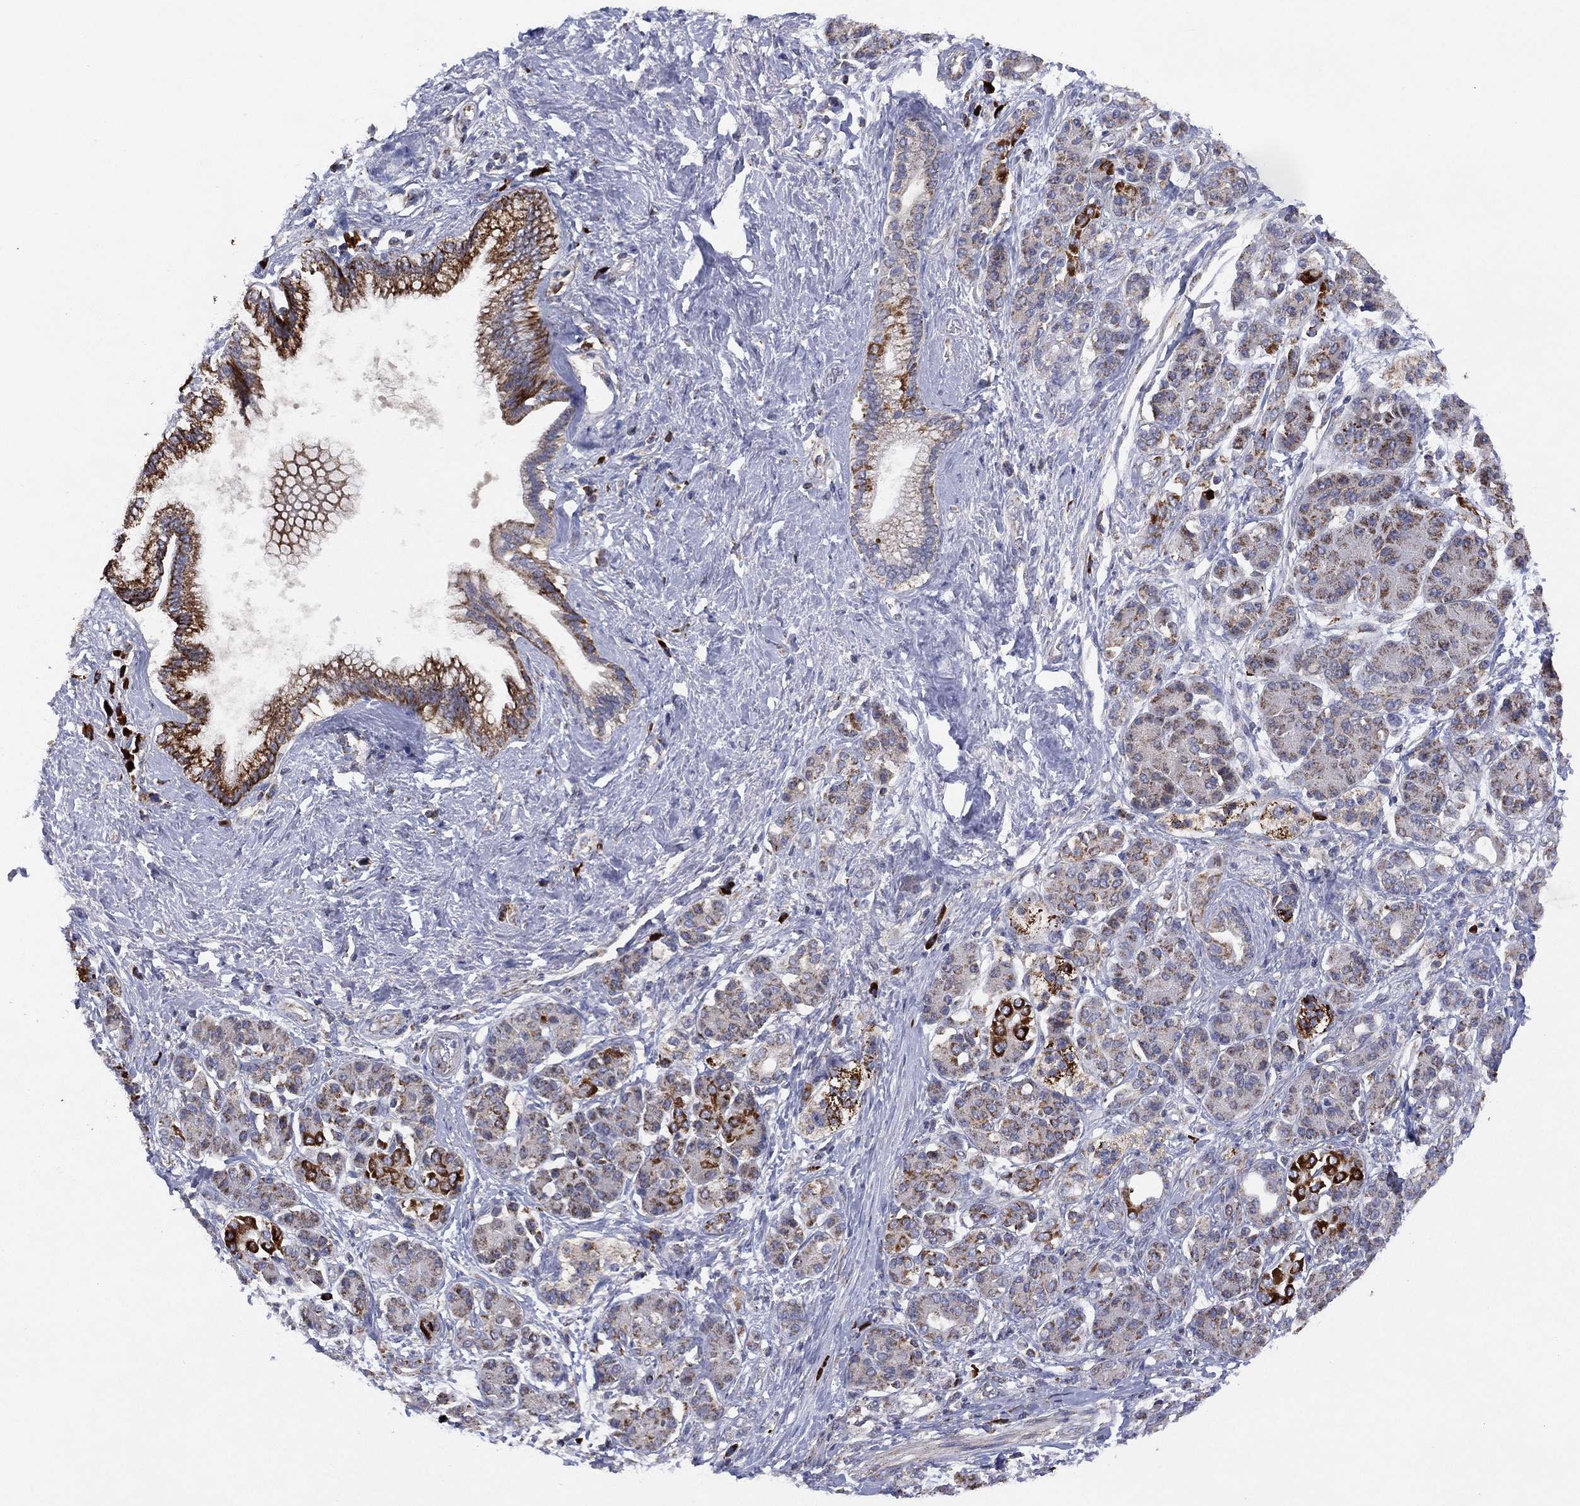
{"staining": {"intensity": "strong", "quantity": "25%-75%", "location": "cytoplasmic/membranous"}, "tissue": "pancreatic cancer", "cell_type": "Tumor cells", "image_type": "cancer", "snomed": [{"axis": "morphology", "description": "Adenocarcinoma, NOS"}, {"axis": "topography", "description": "Pancreas"}], "caption": "Pancreatic cancer stained with DAB (3,3'-diaminobenzidine) IHC shows high levels of strong cytoplasmic/membranous staining in about 25%-75% of tumor cells.", "gene": "PPP2R5A", "patient": {"sex": "female", "age": 73}}